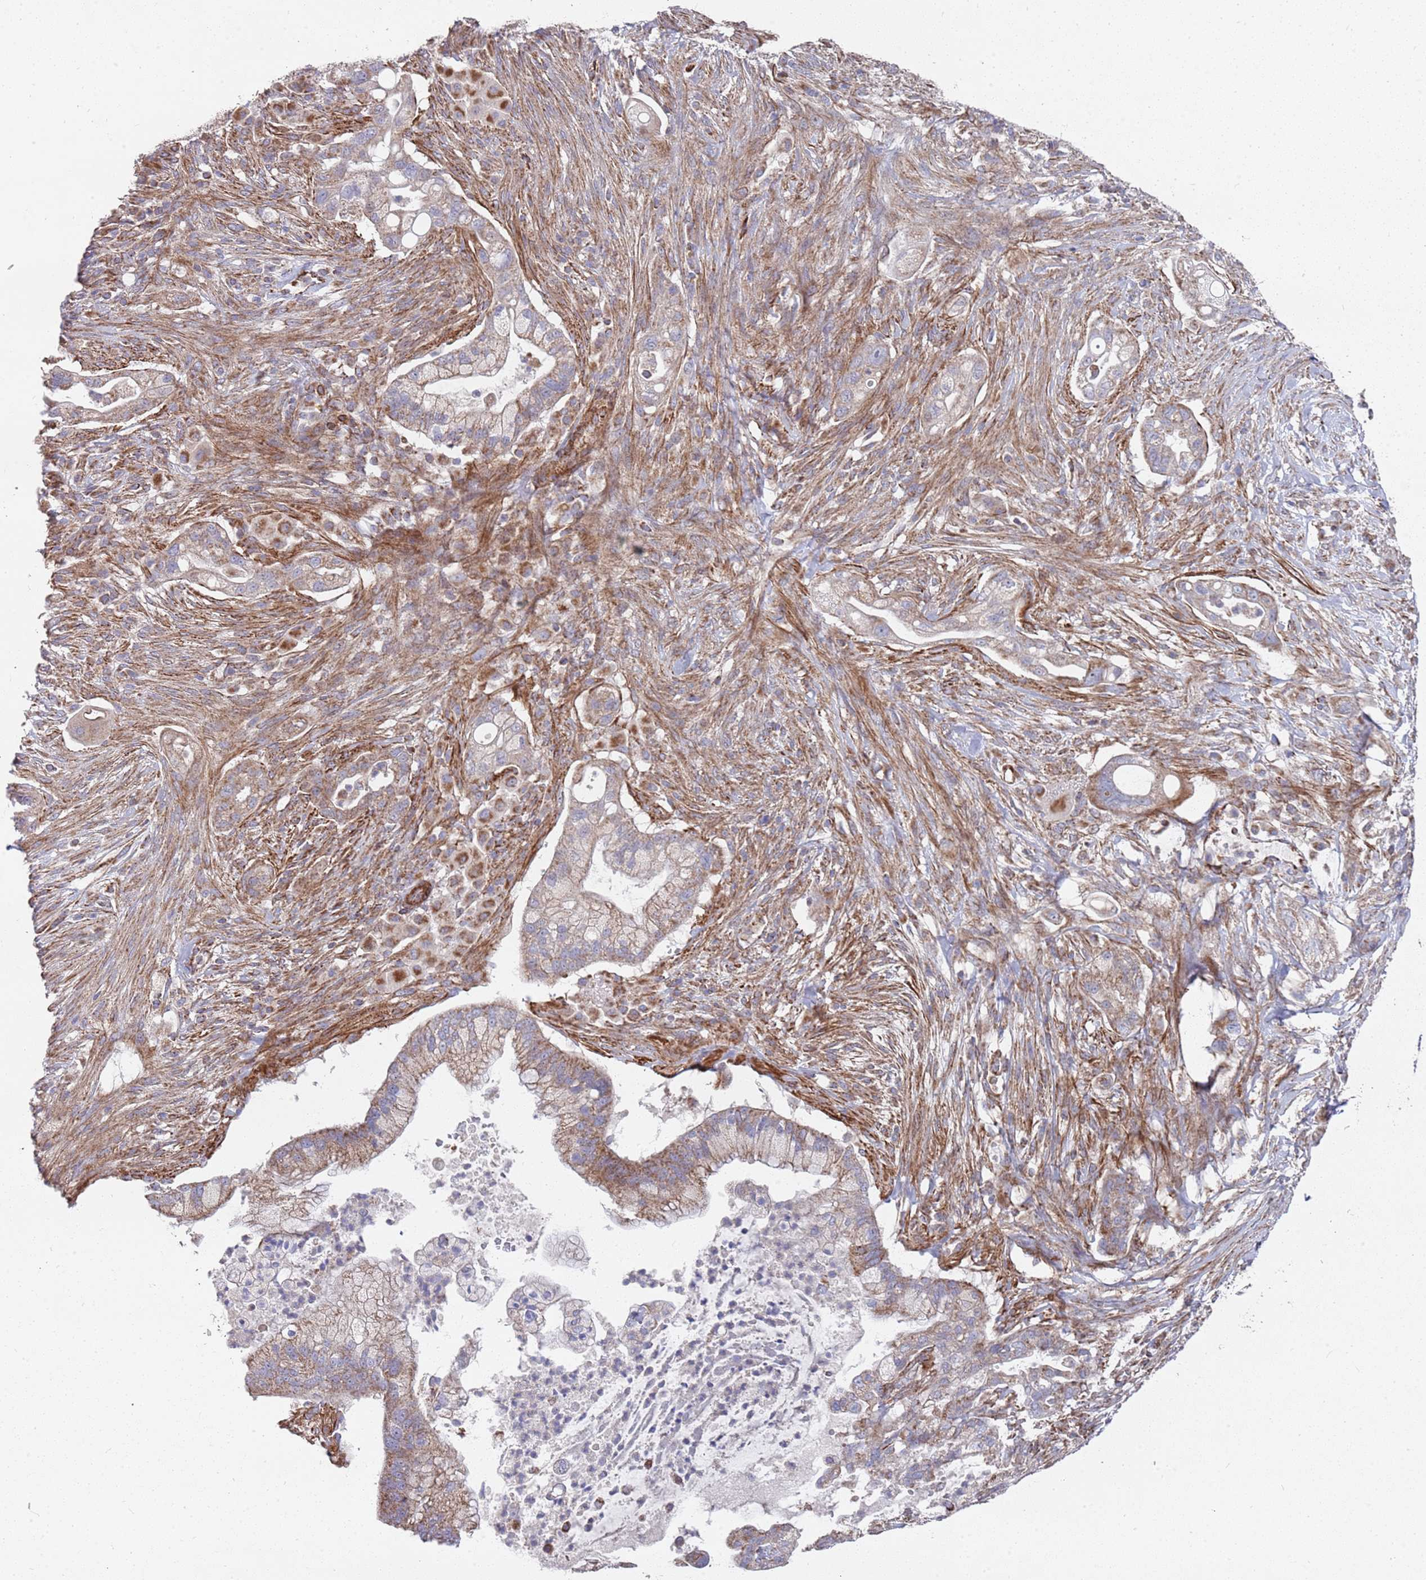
{"staining": {"intensity": "moderate", "quantity": "25%-75%", "location": "cytoplasmic/membranous"}, "tissue": "pancreatic cancer", "cell_type": "Tumor cells", "image_type": "cancer", "snomed": [{"axis": "morphology", "description": "Adenocarcinoma, NOS"}, {"axis": "topography", "description": "Pancreas"}], "caption": "Brown immunohistochemical staining in human adenocarcinoma (pancreatic) reveals moderate cytoplasmic/membranous staining in approximately 25%-75% of tumor cells.", "gene": "WDFY3", "patient": {"sex": "male", "age": 44}}